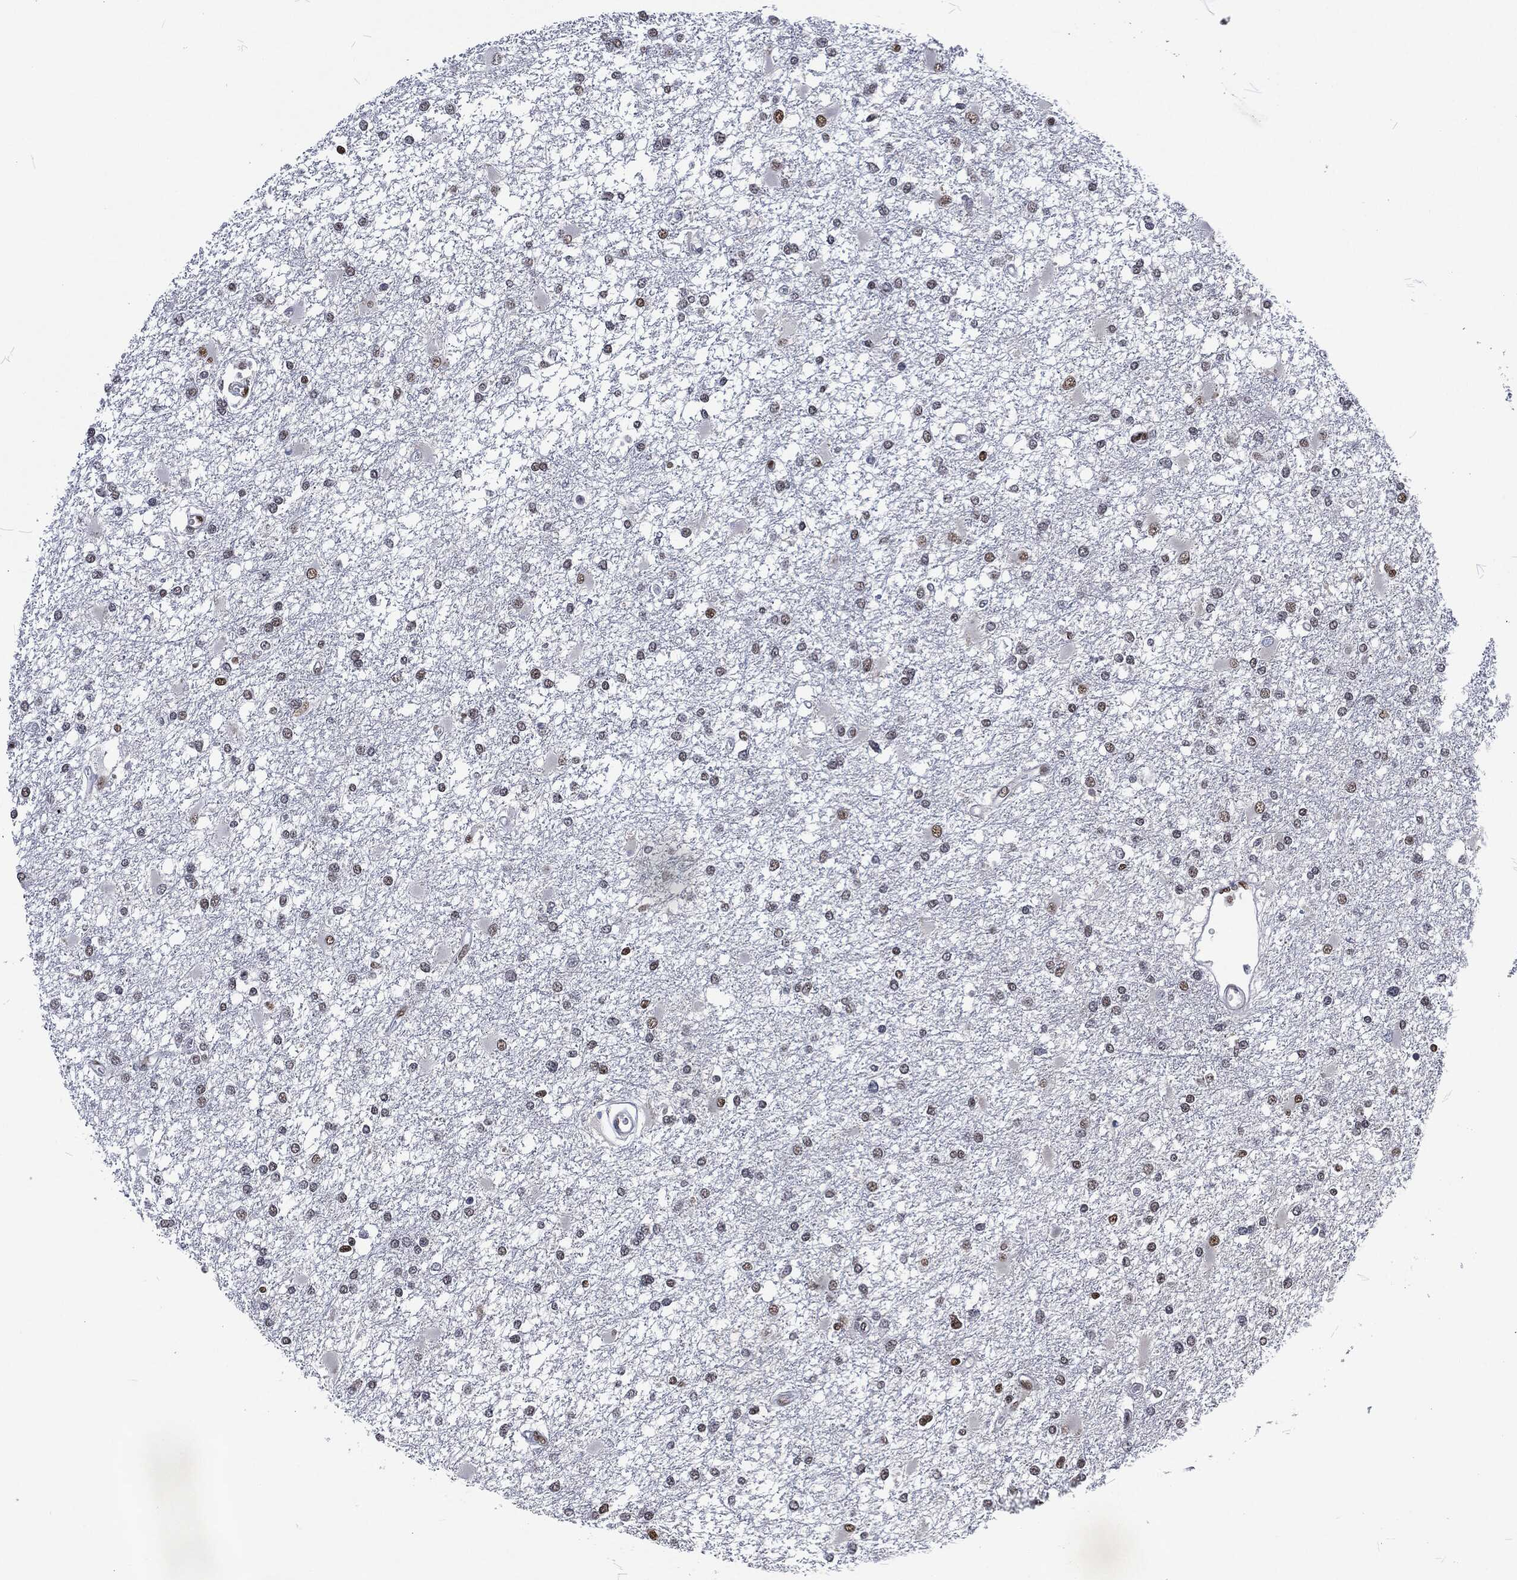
{"staining": {"intensity": "moderate", "quantity": "<25%", "location": "nuclear"}, "tissue": "glioma", "cell_type": "Tumor cells", "image_type": "cancer", "snomed": [{"axis": "morphology", "description": "Glioma, malignant, High grade"}, {"axis": "topography", "description": "Cerebral cortex"}], "caption": "A brown stain shows moderate nuclear positivity of a protein in malignant glioma (high-grade) tumor cells.", "gene": "DCPS", "patient": {"sex": "male", "age": 79}}